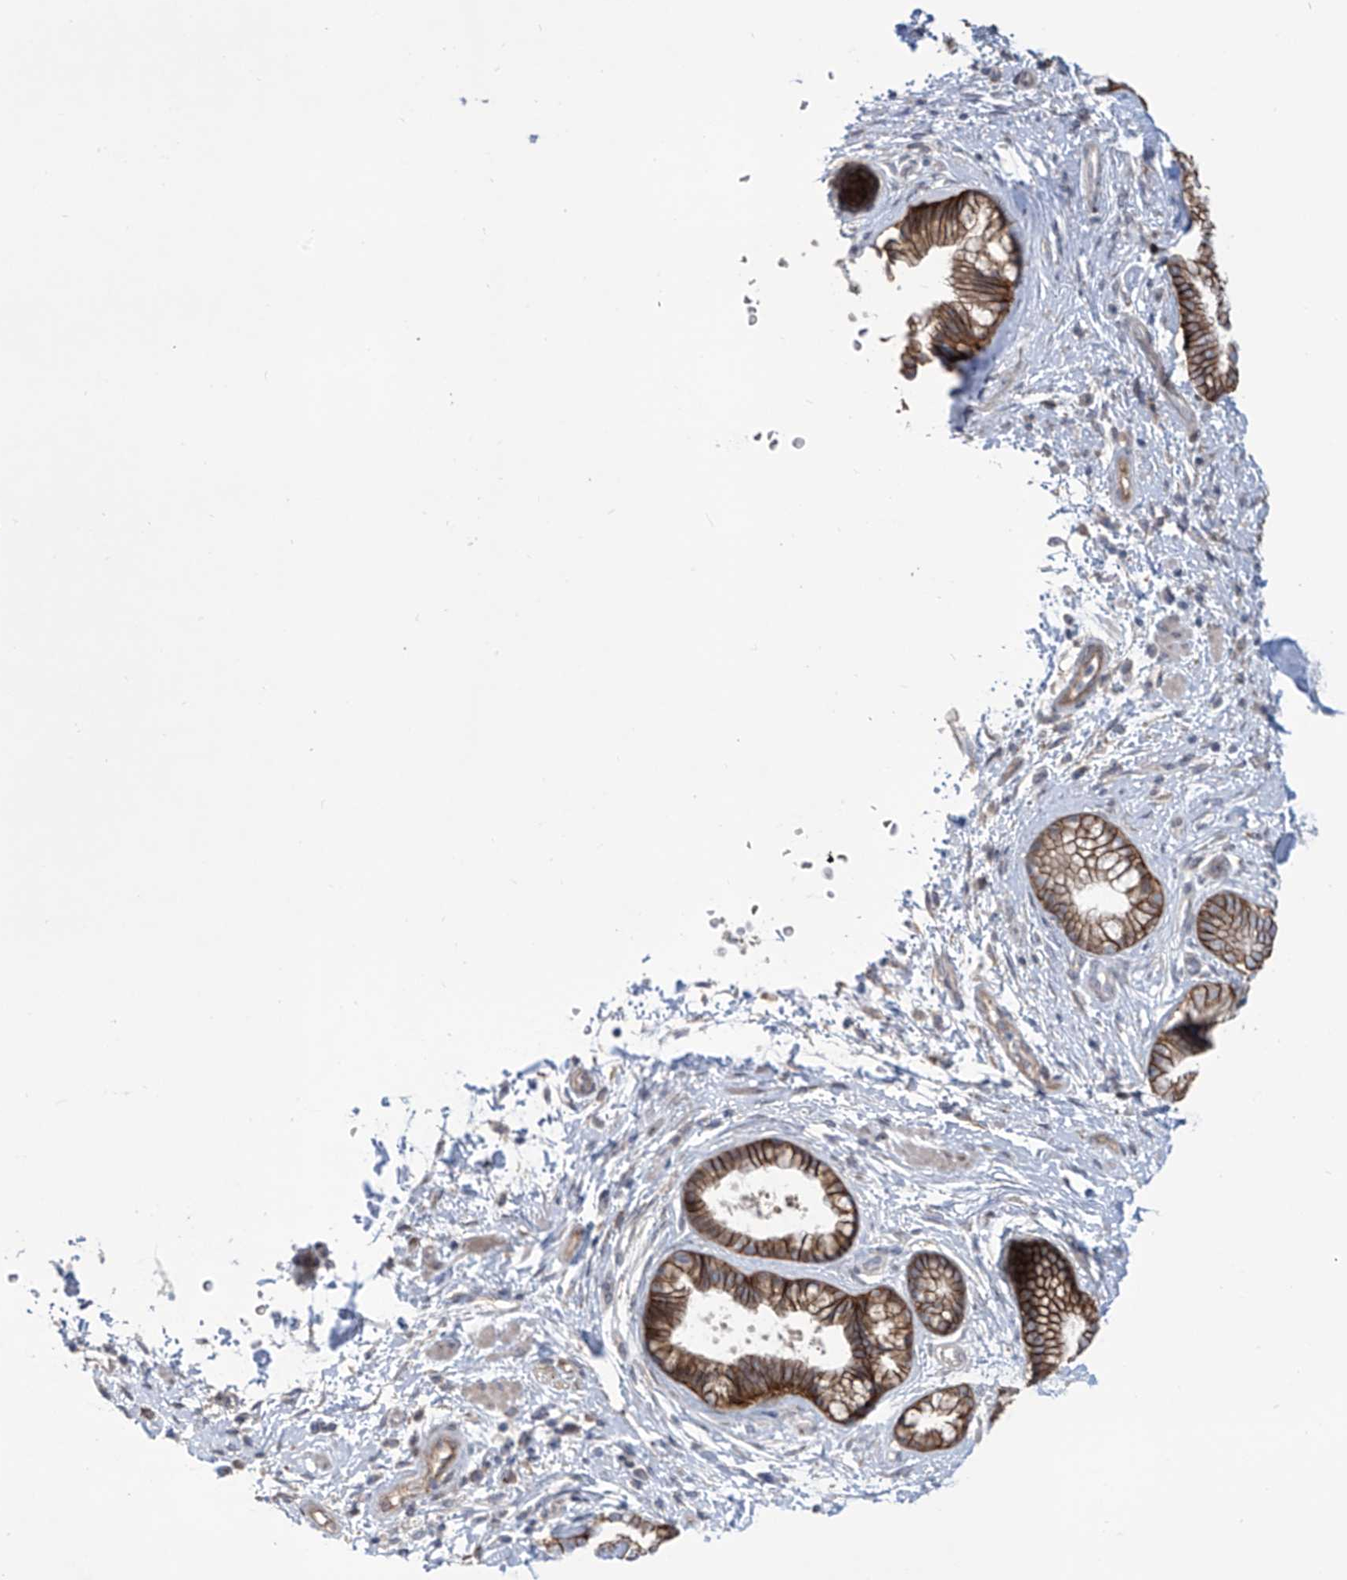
{"staining": {"intensity": "moderate", "quantity": ">75%", "location": "cytoplasmic/membranous"}, "tissue": "pancreatic cancer", "cell_type": "Tumor cells", "image_type": "cancer", "snomed": [{"axis": "morphology", "description": "Adenocarcinoma, NOS"}, {"axis": "topography", "description": "Pancreas"}], "caption": "Tumor cells show moderate cytoplasmic/membranous expression in approximately >75% of cells in pancreatic cancer (adenocarcinoma).", "gene": "LRRC1", "patient": {"sex": "female", "age": 73}}